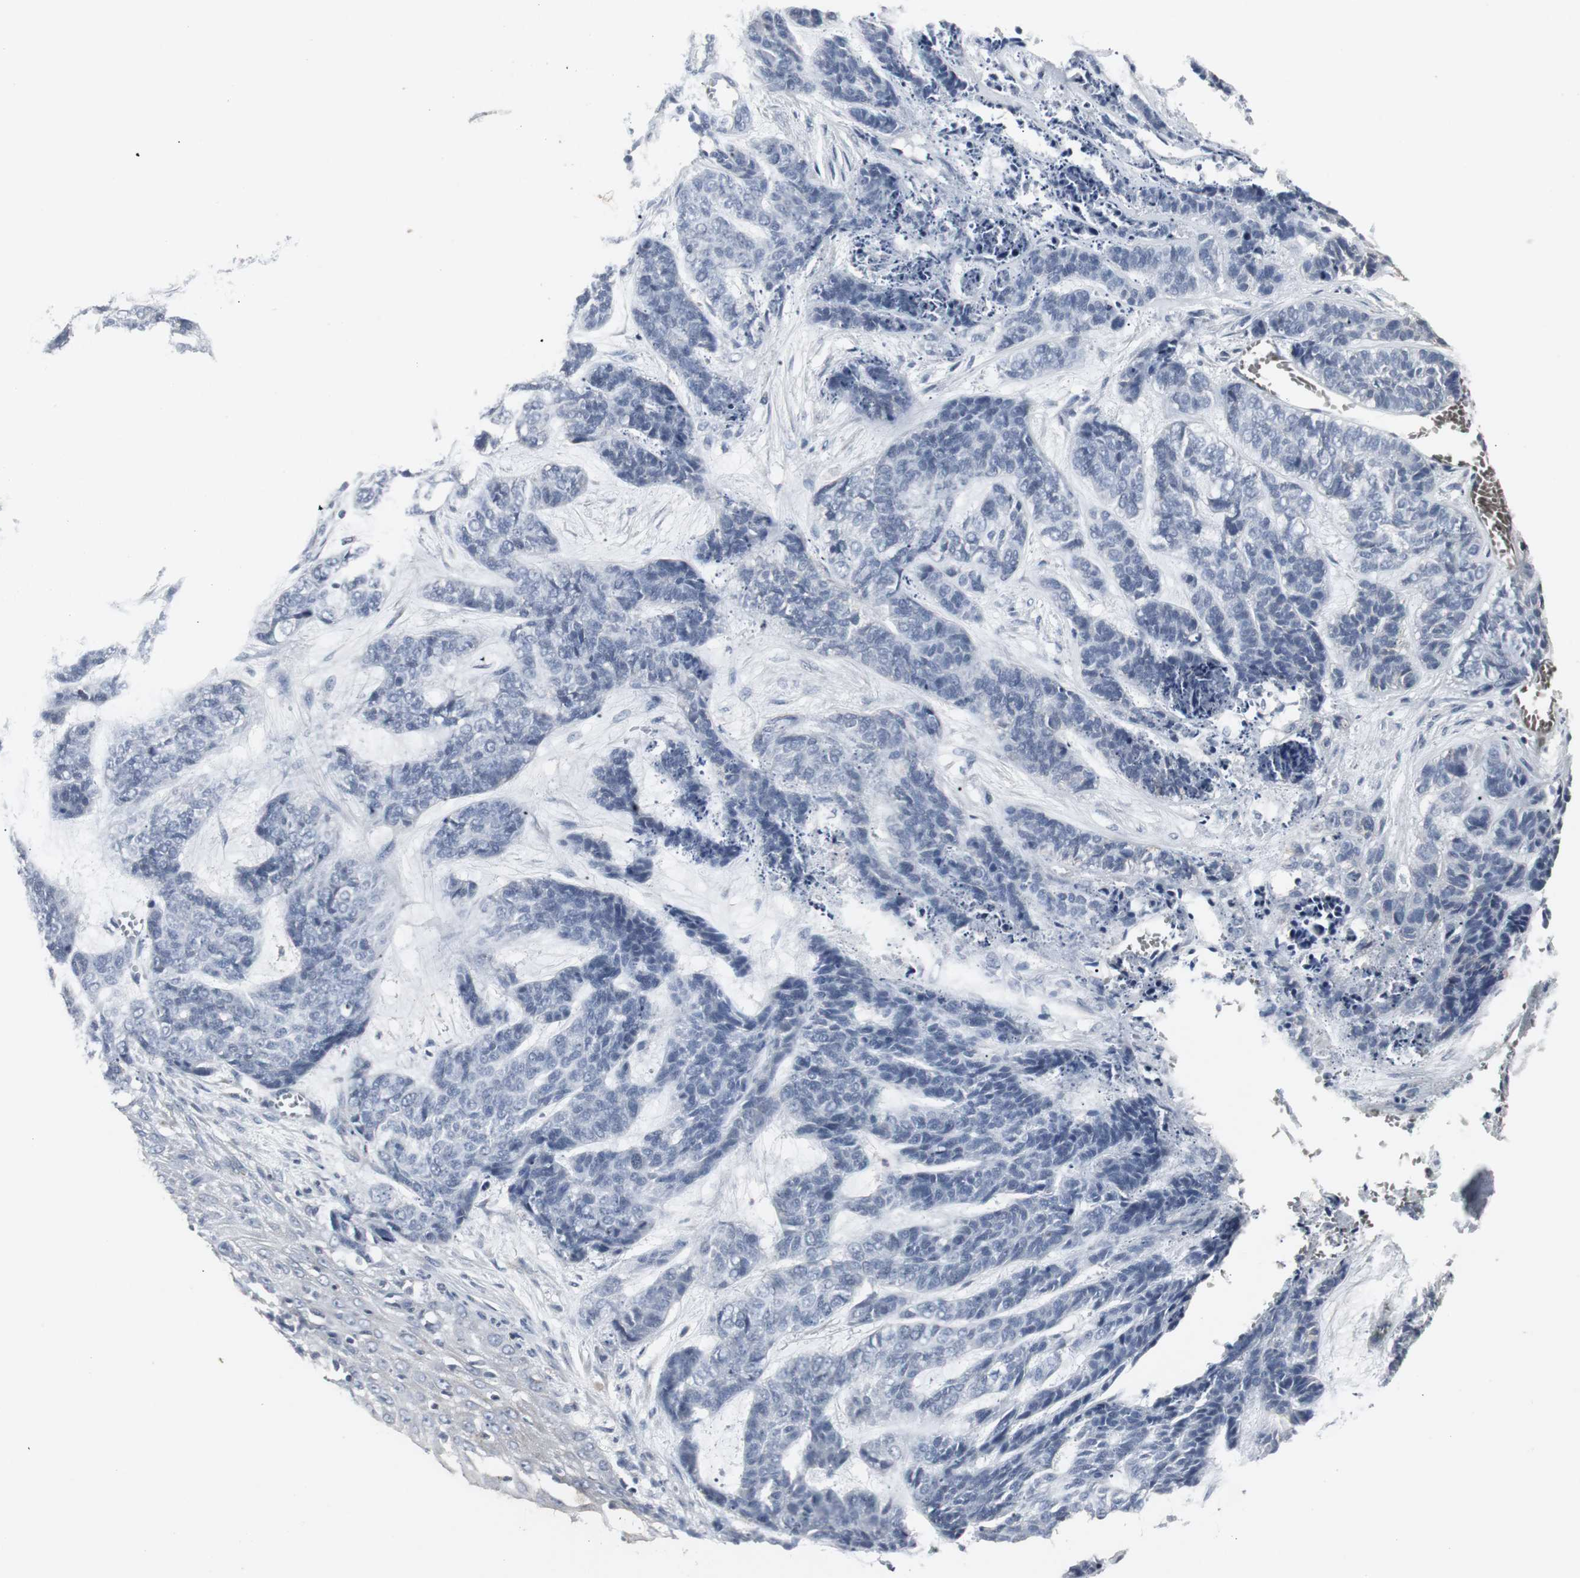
{"staining": {"intensity": "negative", "quantity": "none", "location": "none"}, "tissue": "skin cancer", "cell_type": "Tumor cells", "image_type": "cancer", "snomed": [{"axis": "morphology", "description": "Basal cell carcinoma"}, {"axis": "topography", "description": "Skin"}], "caption": "The immunohistochemistry micrograph has no significant positivity in tumor cells of skin cancer (basal cell carcinoma) tissue.", "gene": "ACAA1", "patient": {"sex": "female", "age": 64}}